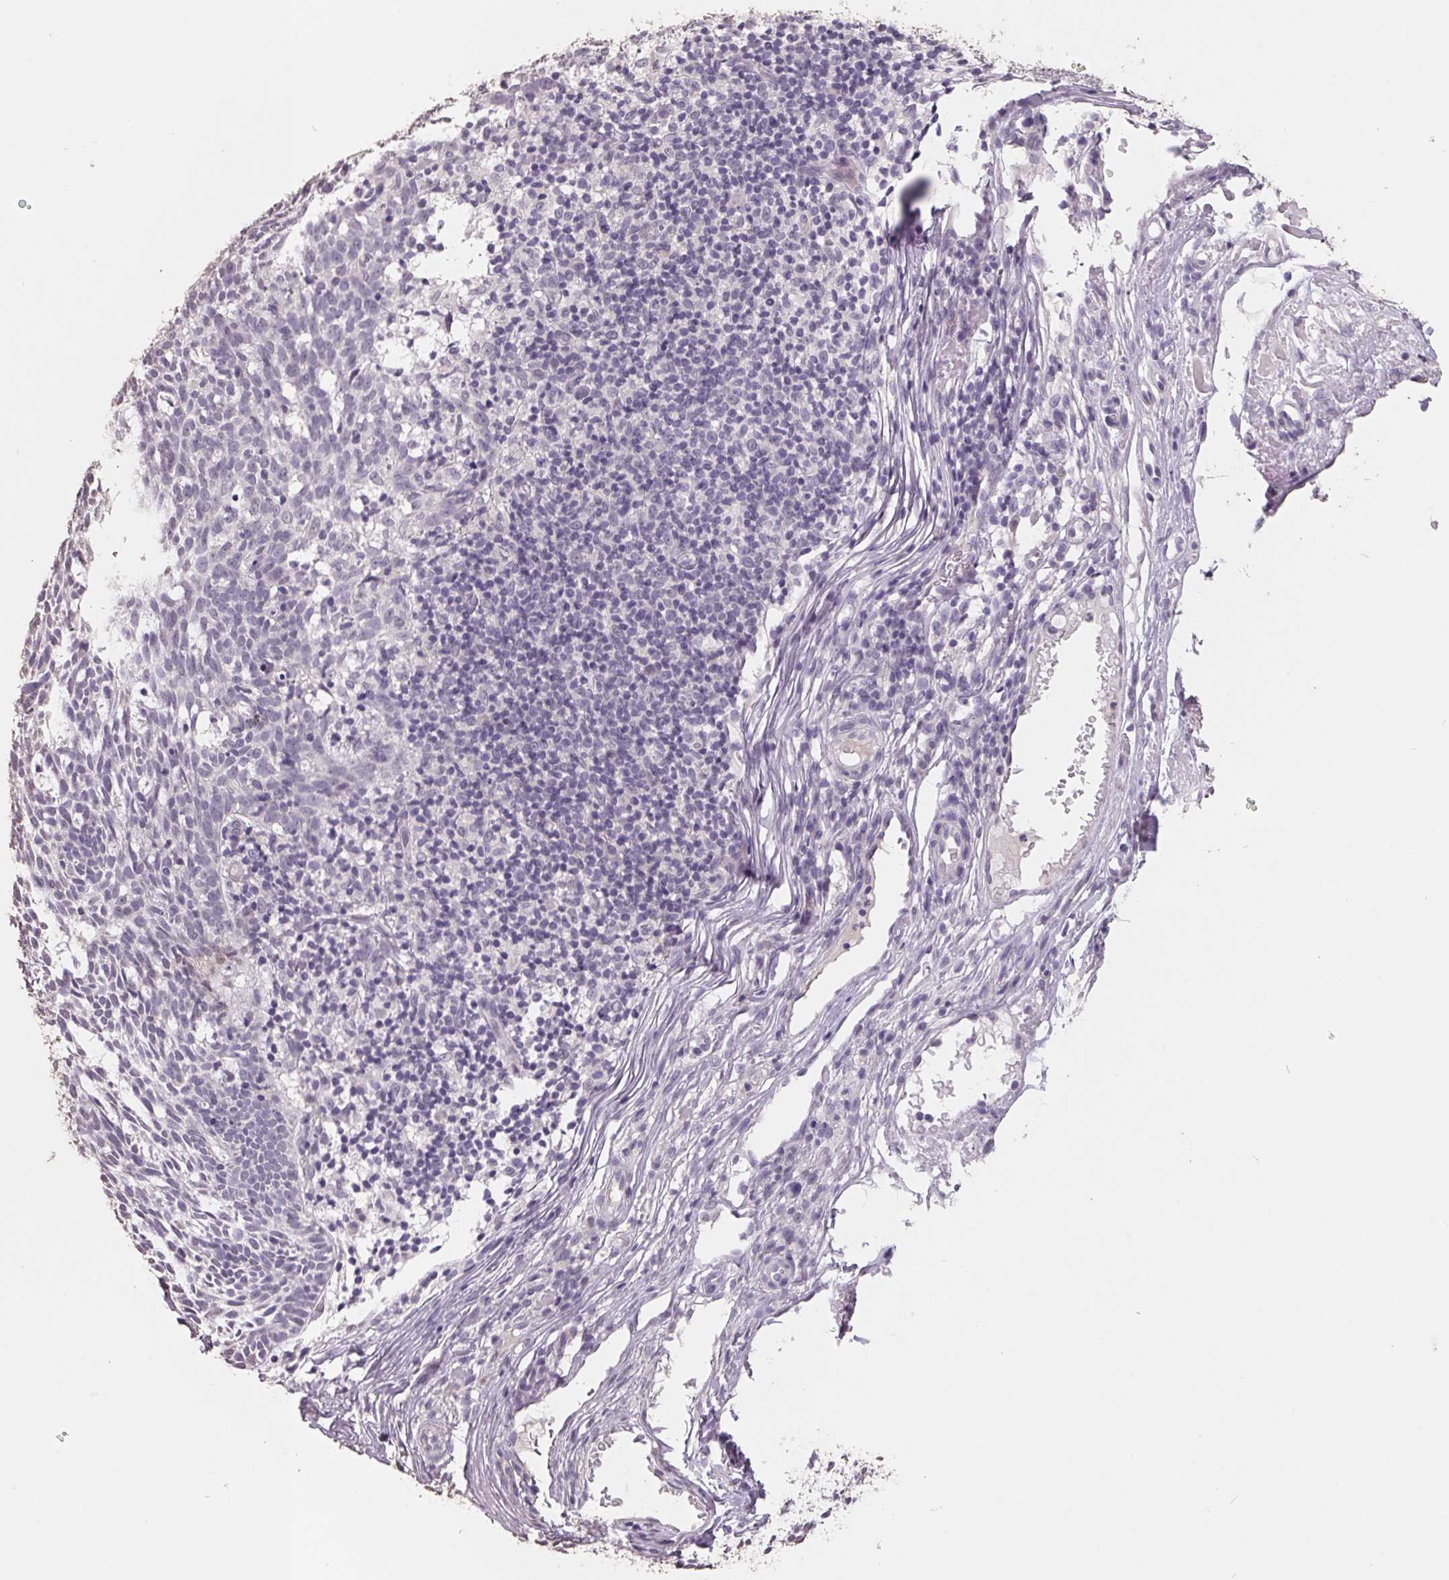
{"staining": {"intensity": "negative", "quantity": "none", "location": "none"}, "tissue": "skin cancer", "cell_type": "Tumor cells", "image_type": "cancer", "snomed": [{"axis": "morphology", "description": "Normal tissue, NOS"}, {"axis": "morphology", "description": "Basal cell carcinoma"}, {"axis": "topography", "description": "Skin"}], "caption": "Tumor cells show no significant positivity in skin basal cell carcinoma.", "gene": "FTCD", "patient": {"sex": "male", "age": 68}}